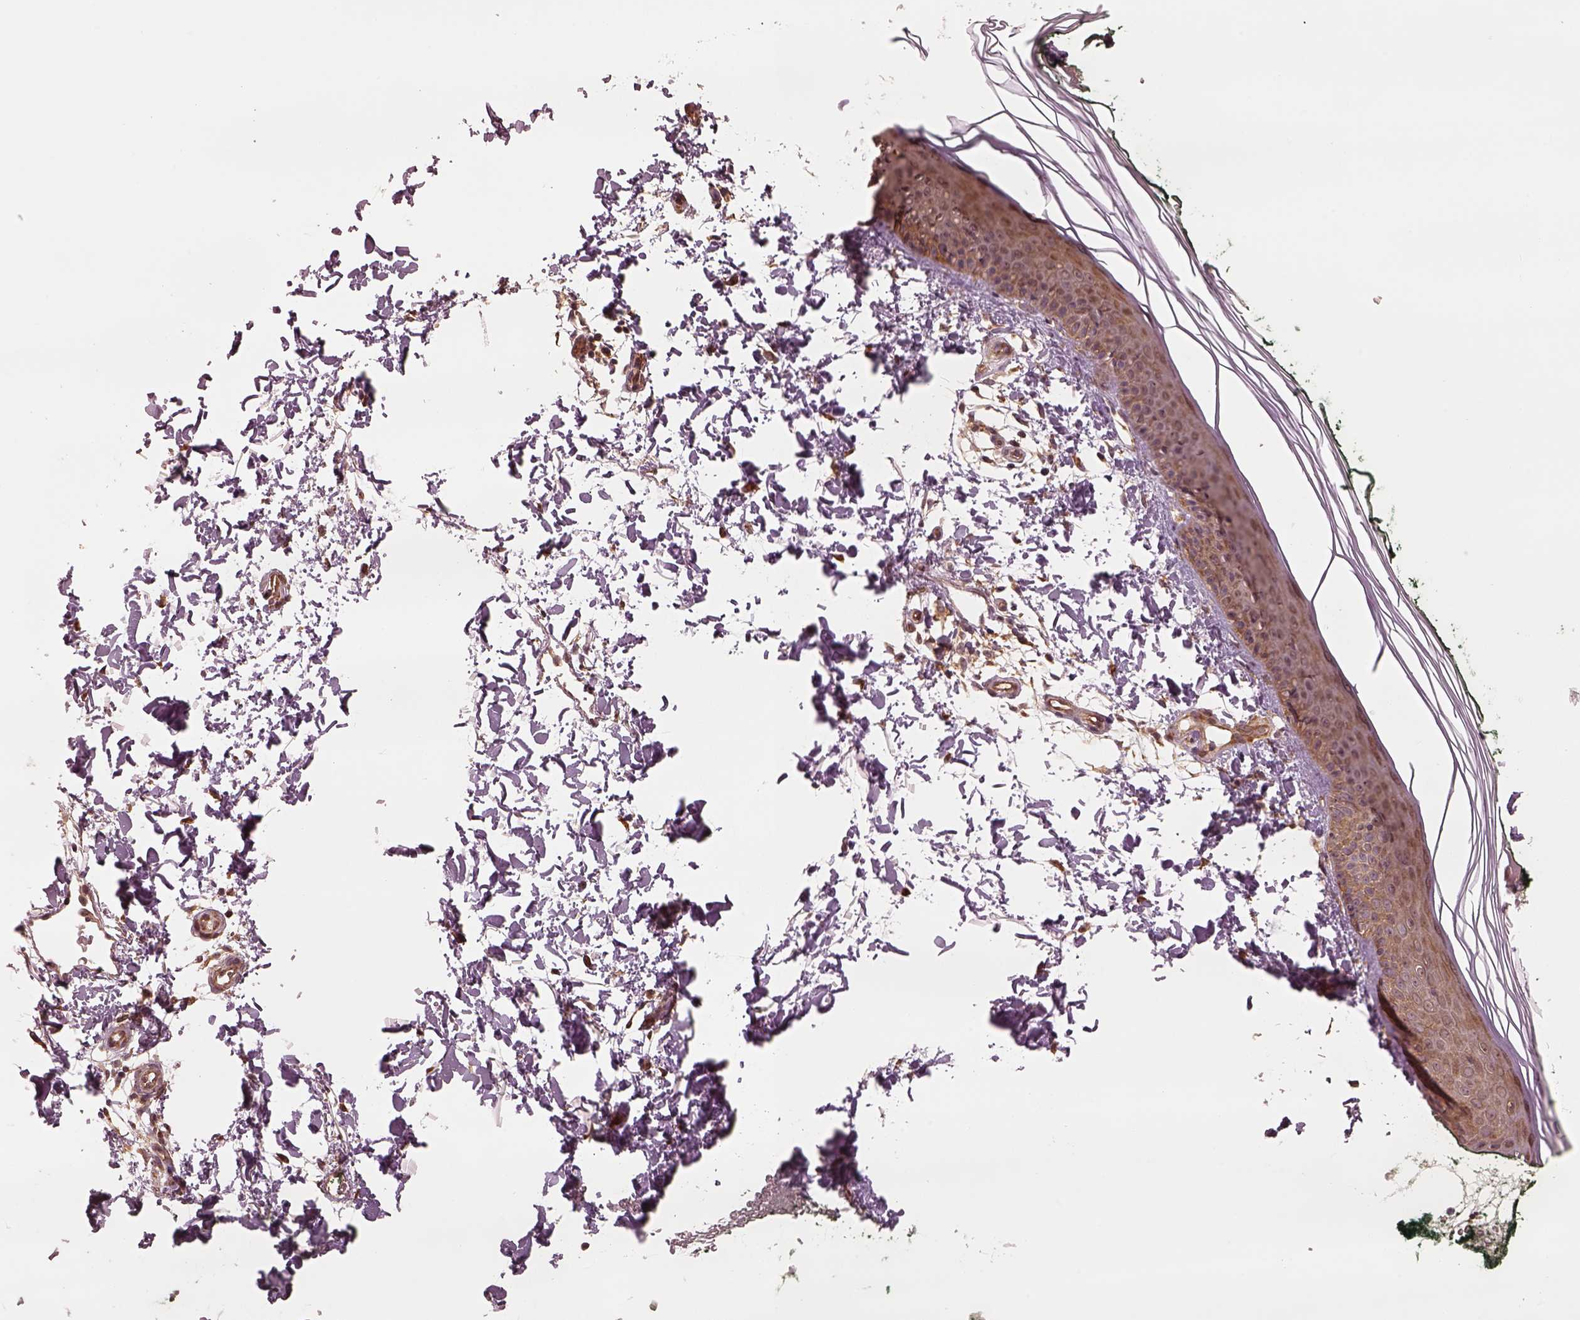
{"staining": {"intensity": "weak", "quantity": ">75%", "location": "cytoplasmic/membranous"}, "tissue": "skin", "cell_type": "Fibroblasts", "image_type": "normal", "snomed": [{"axis": "morphology", "description": "Normal tissue, NOS"}, {"axis": "topography", "description": "Skin"}], "caption": "High-power microscopy captured an immunohistochemistry micrograph of benign skin, revealing weak cytoplasmic/membranous expression in about >75% of fibroblasts. Using DAB (3,3'-diaminobenzidine) (brown) and hematoxylin (blue) stains, captured at high magnification using brightfield microscopy.", "gene": "RPS5", "patient": {"sex": "female", "age": 62}}